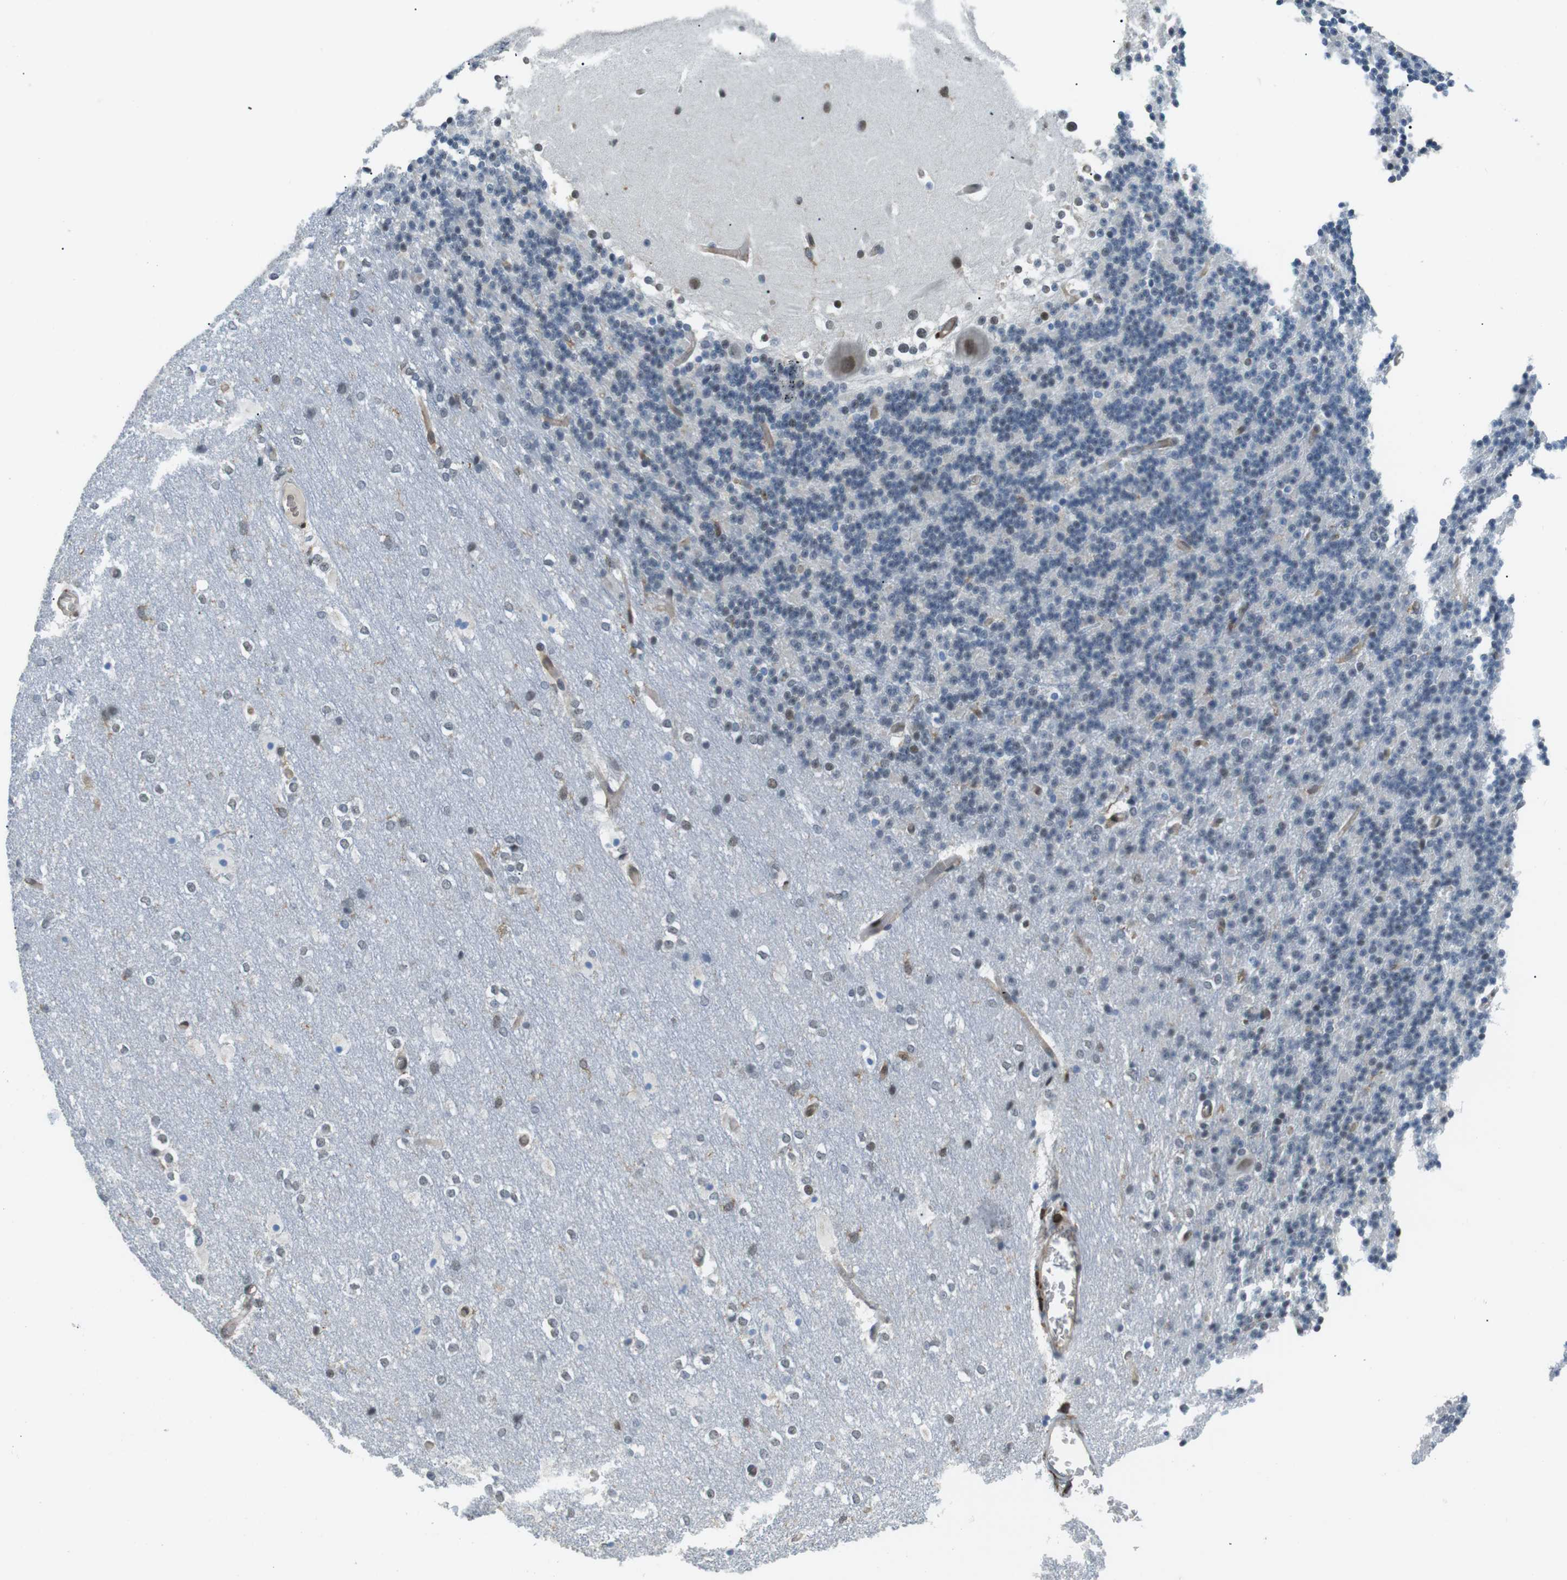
{"staining": {"intensity": "weak", "quantity": "<25%", "location": "nuclear"}, "tissue": "cerebellum", "cell_type": "Cells in granular layer", "image_type": "normal", "snomed": [{"axis": "morphology", "description": "Normal tissue, NOS"}, {"axis": "topography", "description": "Cerebellum"}], "caption": "This is a micrograph of IHC staining of unremarkable cerebellum, which shows no positivity in cells in granular layer. (Brightfield microscopy of DAB immunohistochemistry (IHC) at high magnification).", "gene": "STK10", "patient": {"sex": "female", "age": 19}}